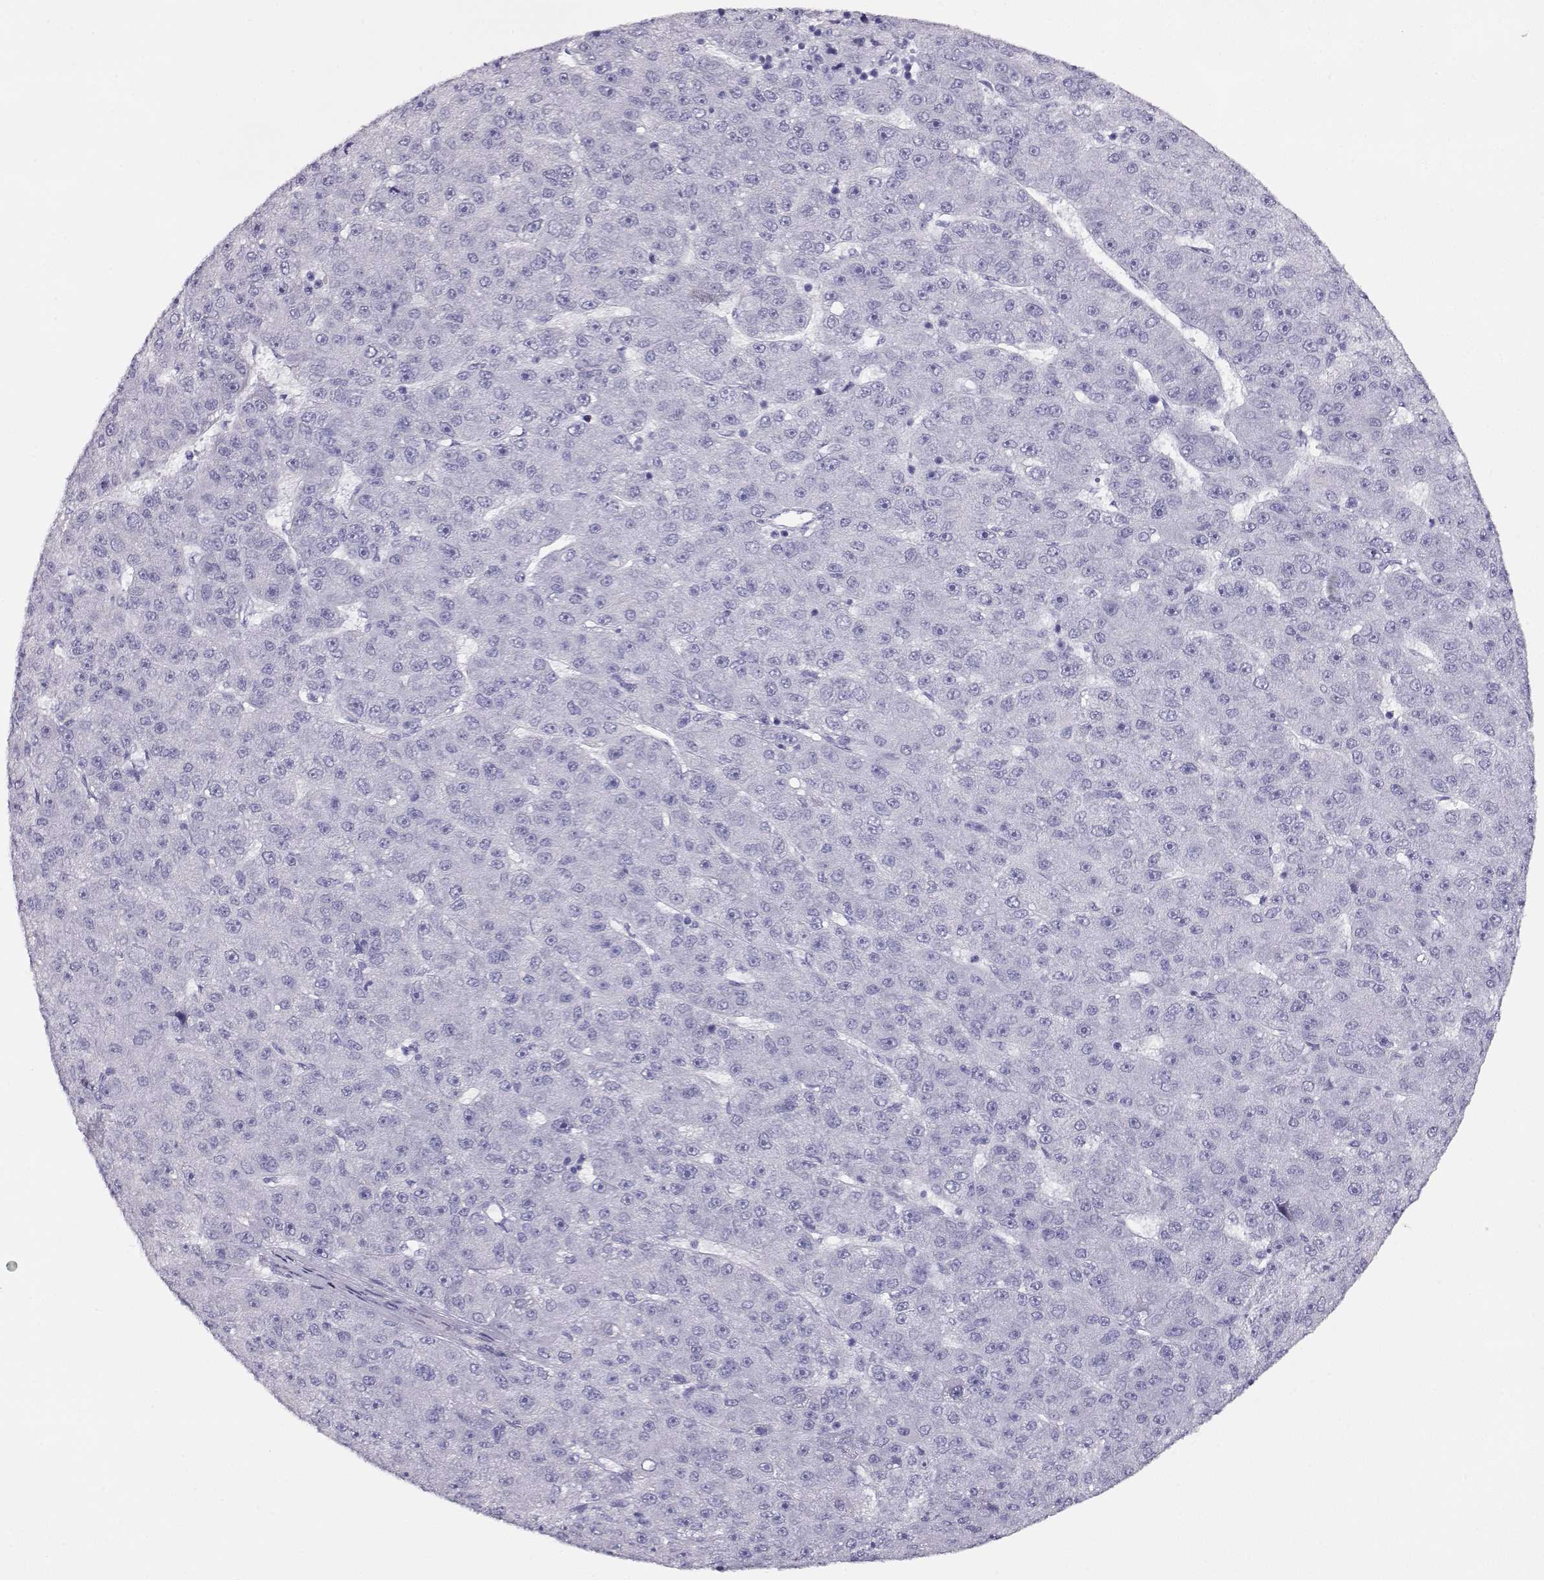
{"staining": {"intensity": "negative", "quantity": "none", "location": "none"}, "tissue": "liver cancer", "cell_type": "Tumor cells", "image_type": "cancer", "snomed": [{"axis": "morphology", "description": "Carcinoma, Hepatocellular, NOS"}, {"axis": "topography", "description": "Liver"}], "caption": "Protein analysis of liver hepatocellular carcinoma shows no significant staining in tumor cells.", "gene": "CRX", "patient": {"sex": "male", "age": 67}}